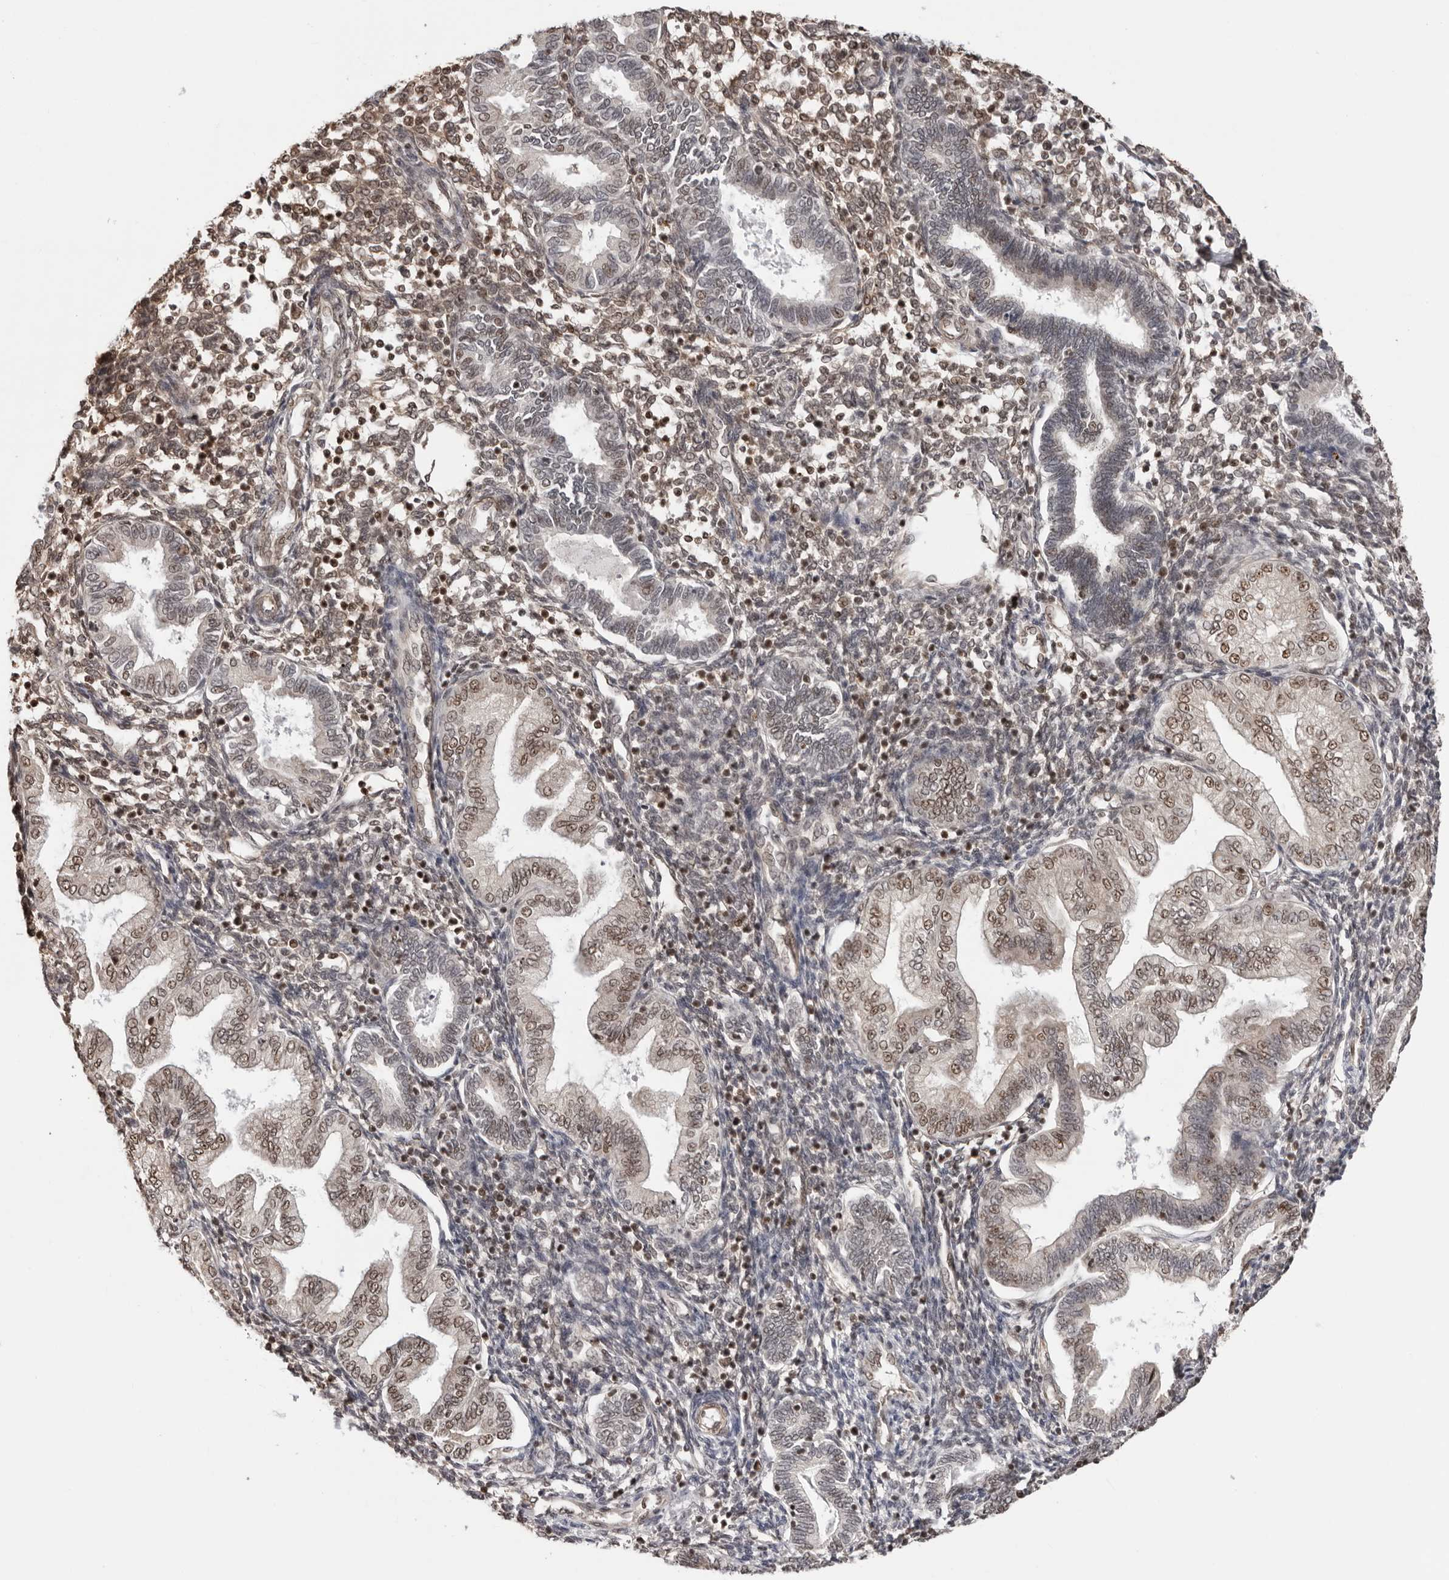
{"staining": {"intensity": "weak", "quantity": ">75%", "location": "nuclear"}, "tissue": "endometrium", "cell_type": "Cells in endometrial stroma", "image_type": "normal", "snomed": [{"axis": "morphology", "description": "Normal tissue, NOS"}, {"axis": "topography", "description": "Endometrium"}], "caption": "Immunohistochemistry (IHC) of normal endometrium shows low levels of weak nuclear staining in about >75% of cells in endometrial stroma. (DAB IHC, brown staining for protein, blue staining for nuclei).", "gene": "SDE2", "patient": {"sex": "female", "age": 53}}